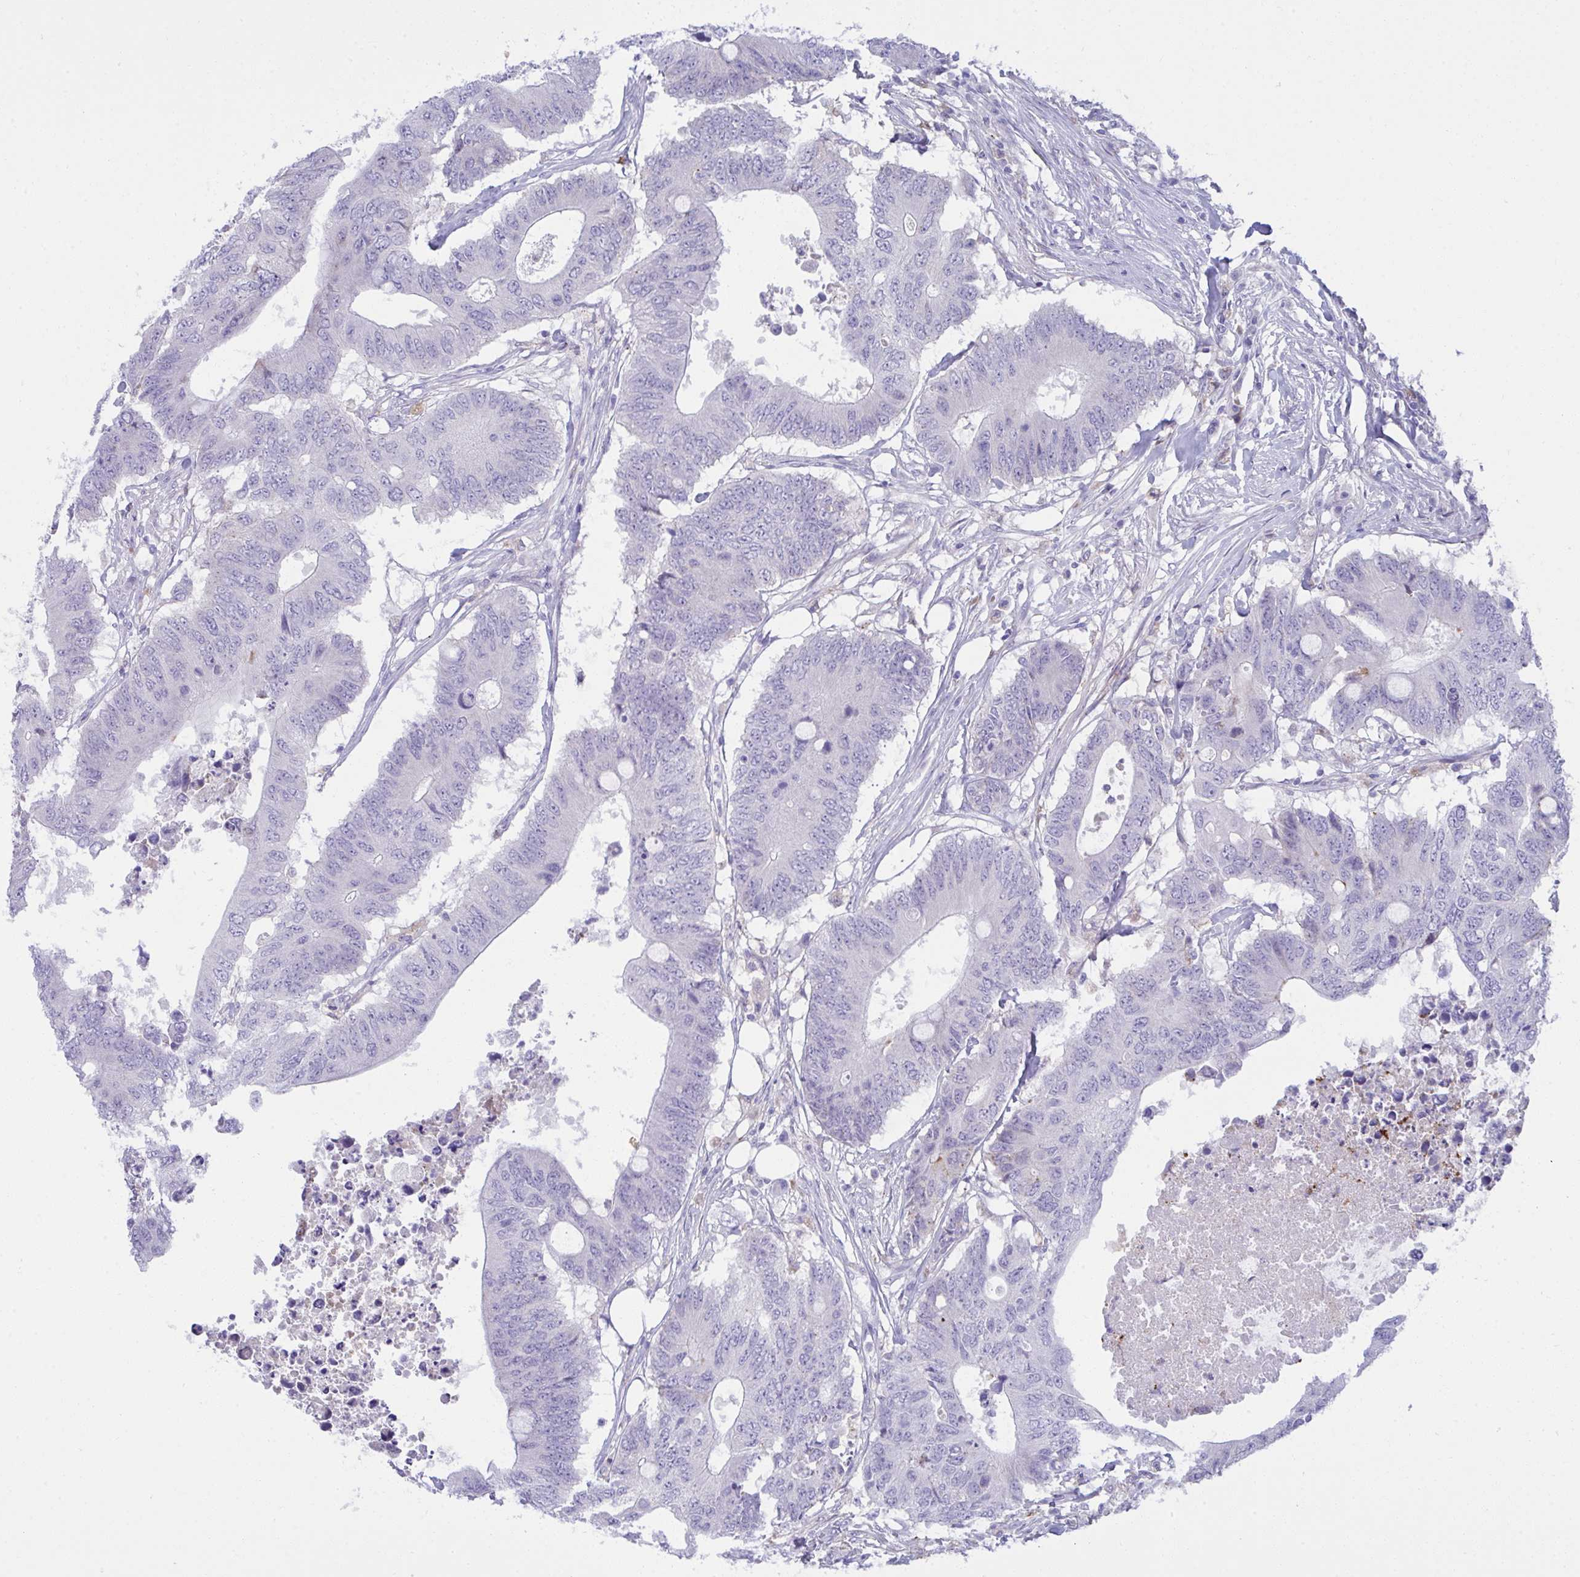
{"staining": {"intensity": "negative", "quantity": "none", "location": "none"}, "tissue": "colorectal cancer", "cell_type": "Tumor cells", "image_type": "cancer", "snomed": [{"axis": "morphology", "description": "Adenocarcinoma, NOS"}, {"axis": "topography", "description": "Colon"}], "caption": "High magnification brightfield microscopy of colorectal adenocarcinoma stained with DAB (3,3'-diaminobenzidine) (brown) and counterstained with hematoxylin (blue): tumor cells show no significant expression. (DAB immunohistochemistry (IHC), high magnification).", "gene": "RGPD5", "patient": {"sex": "male", "age": 71}}